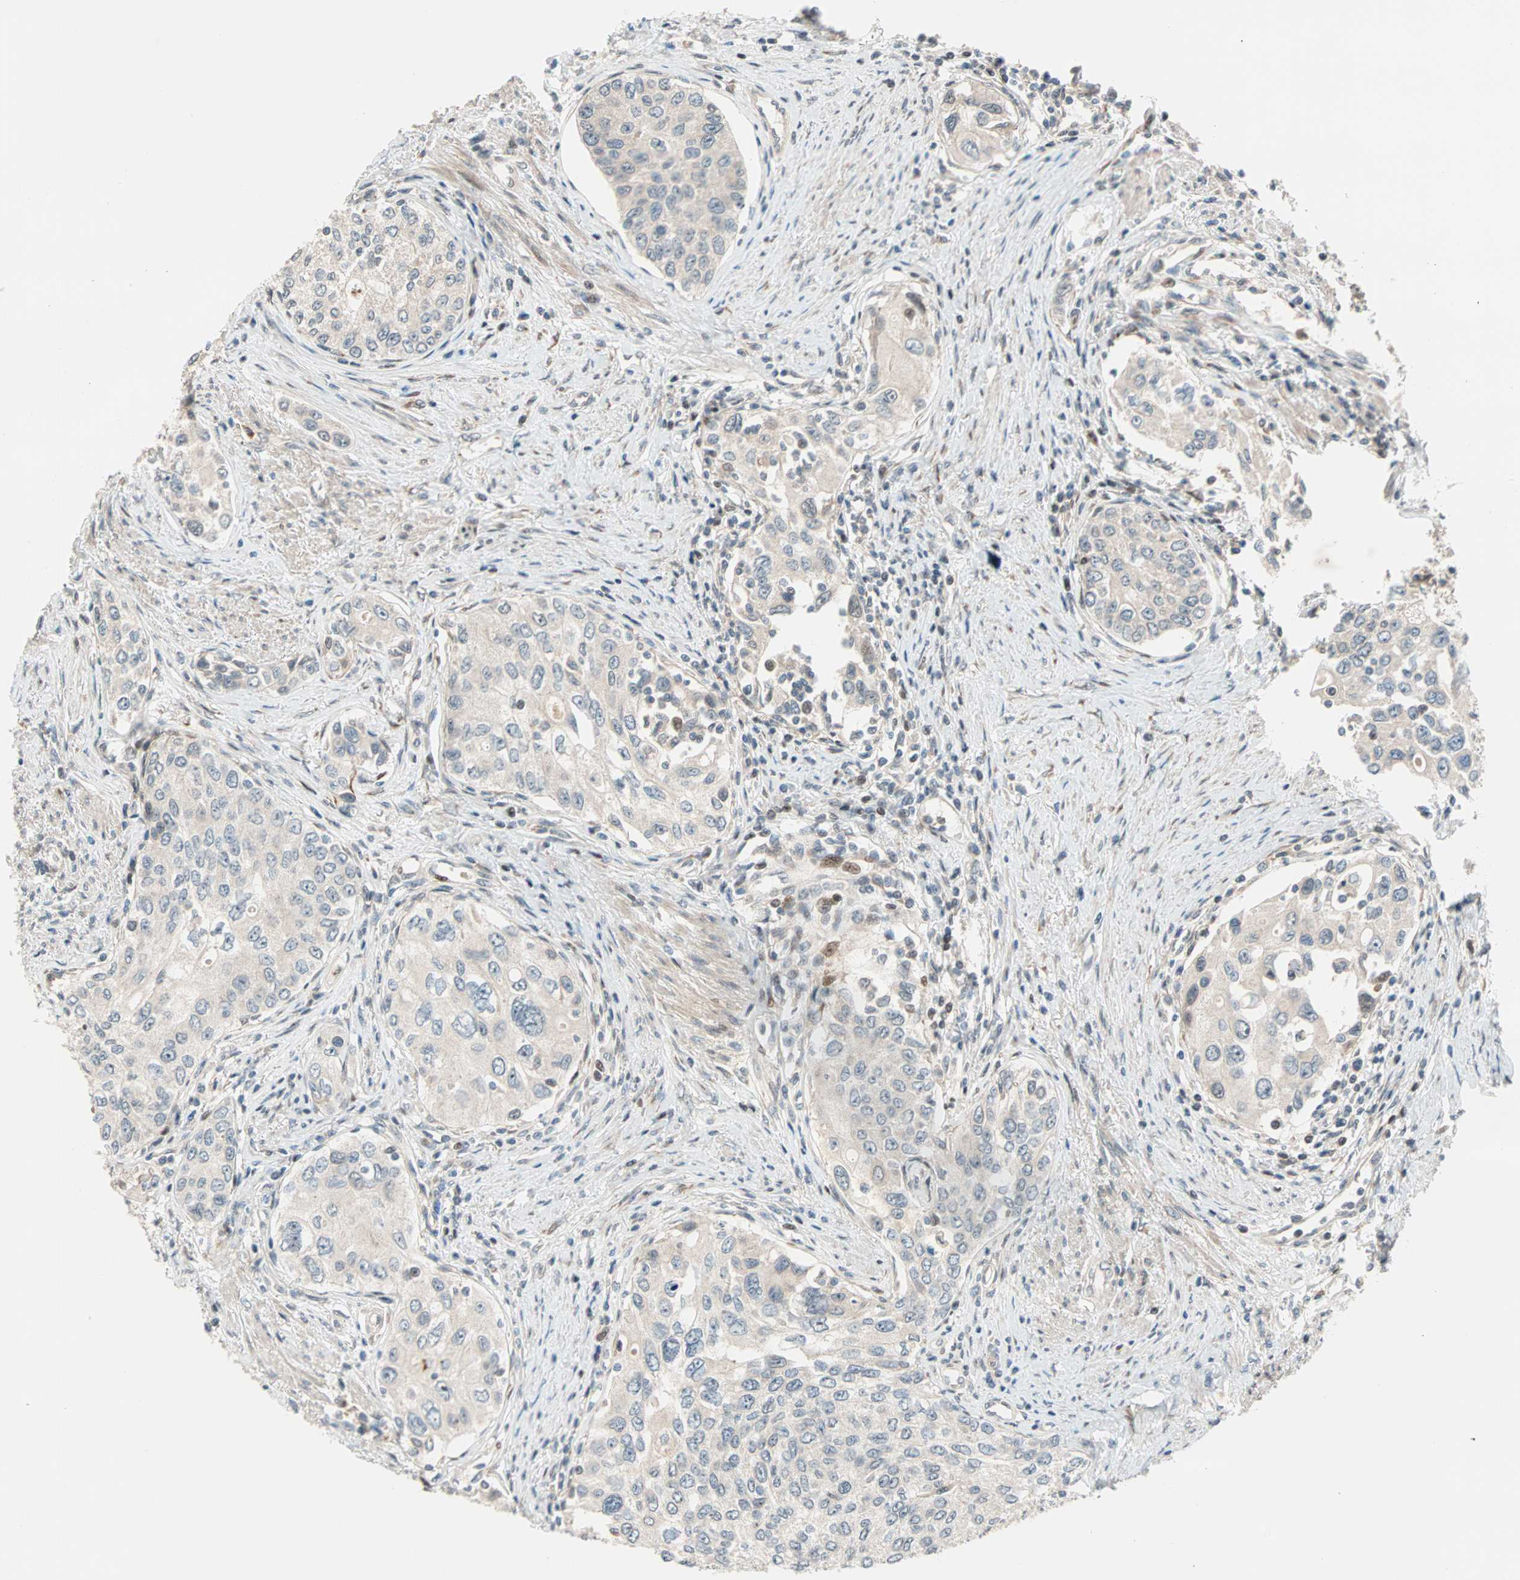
{"staining": {"intensity": "weak", "quantity": "25%-75%", "location": "cytoplasmic/membranous"}, "tissue": "urothelial cancer", "cell_type": "Tumor cells", "image_type": "cancer", "snomed": [{"axis": "morphology", "description": "Urothelial carcinoma, High grade"}, {"axis": "topography", "description": "Urinary bladder"}], "caption": "Immunohistochemistry of high-grade urothelial carcinoma reveals low levels of weak cytoplasmic/membranous expression in about 25%-75% of tumor cells. The staining was performed using DAB to visualize the protein expression in brown, while the nuclei were stained in blue with hematoxylin (Magnification: 20x).", "gene": "HECW1", "patient": {"sex": "female", "age": 56}}